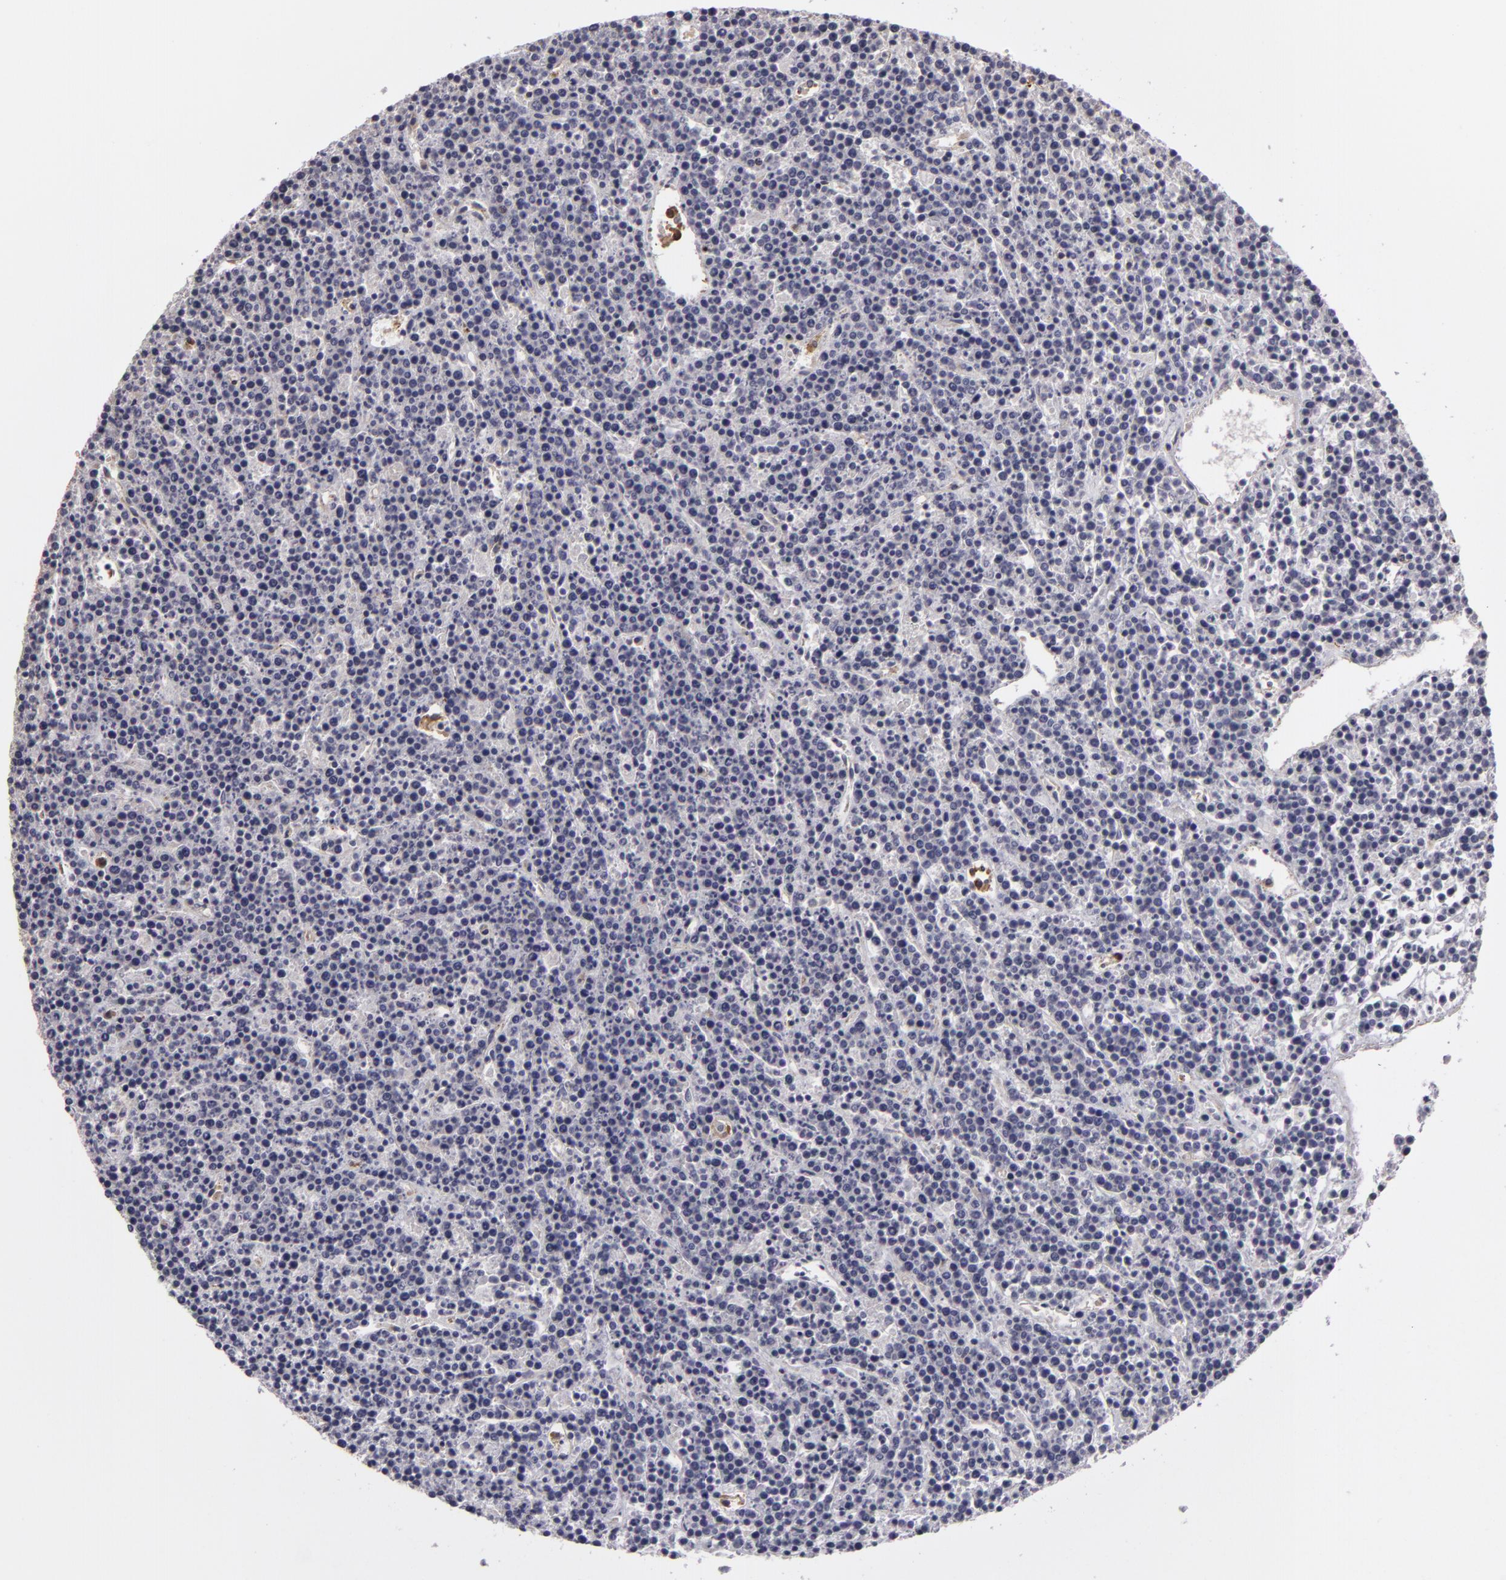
{"staining": {"intensity": "negative", "quantity": "none", "location": "none"}, "tissue": "lymphoma", "cell_type": "Tumor cells", "image_type": "cancer", "snomed": [{"axis": "morphology", "description": "Malignant lymphoma, non-Hodgkin's type, High grade"}, {"axis": "topography", "description": "Ovary"}], "caption": "The histopathology image demonstrates no significant expression in tumor cells of lymphoma.", "gene": "CYB5R3", "patient": {"sex": "female", "age": 56}}